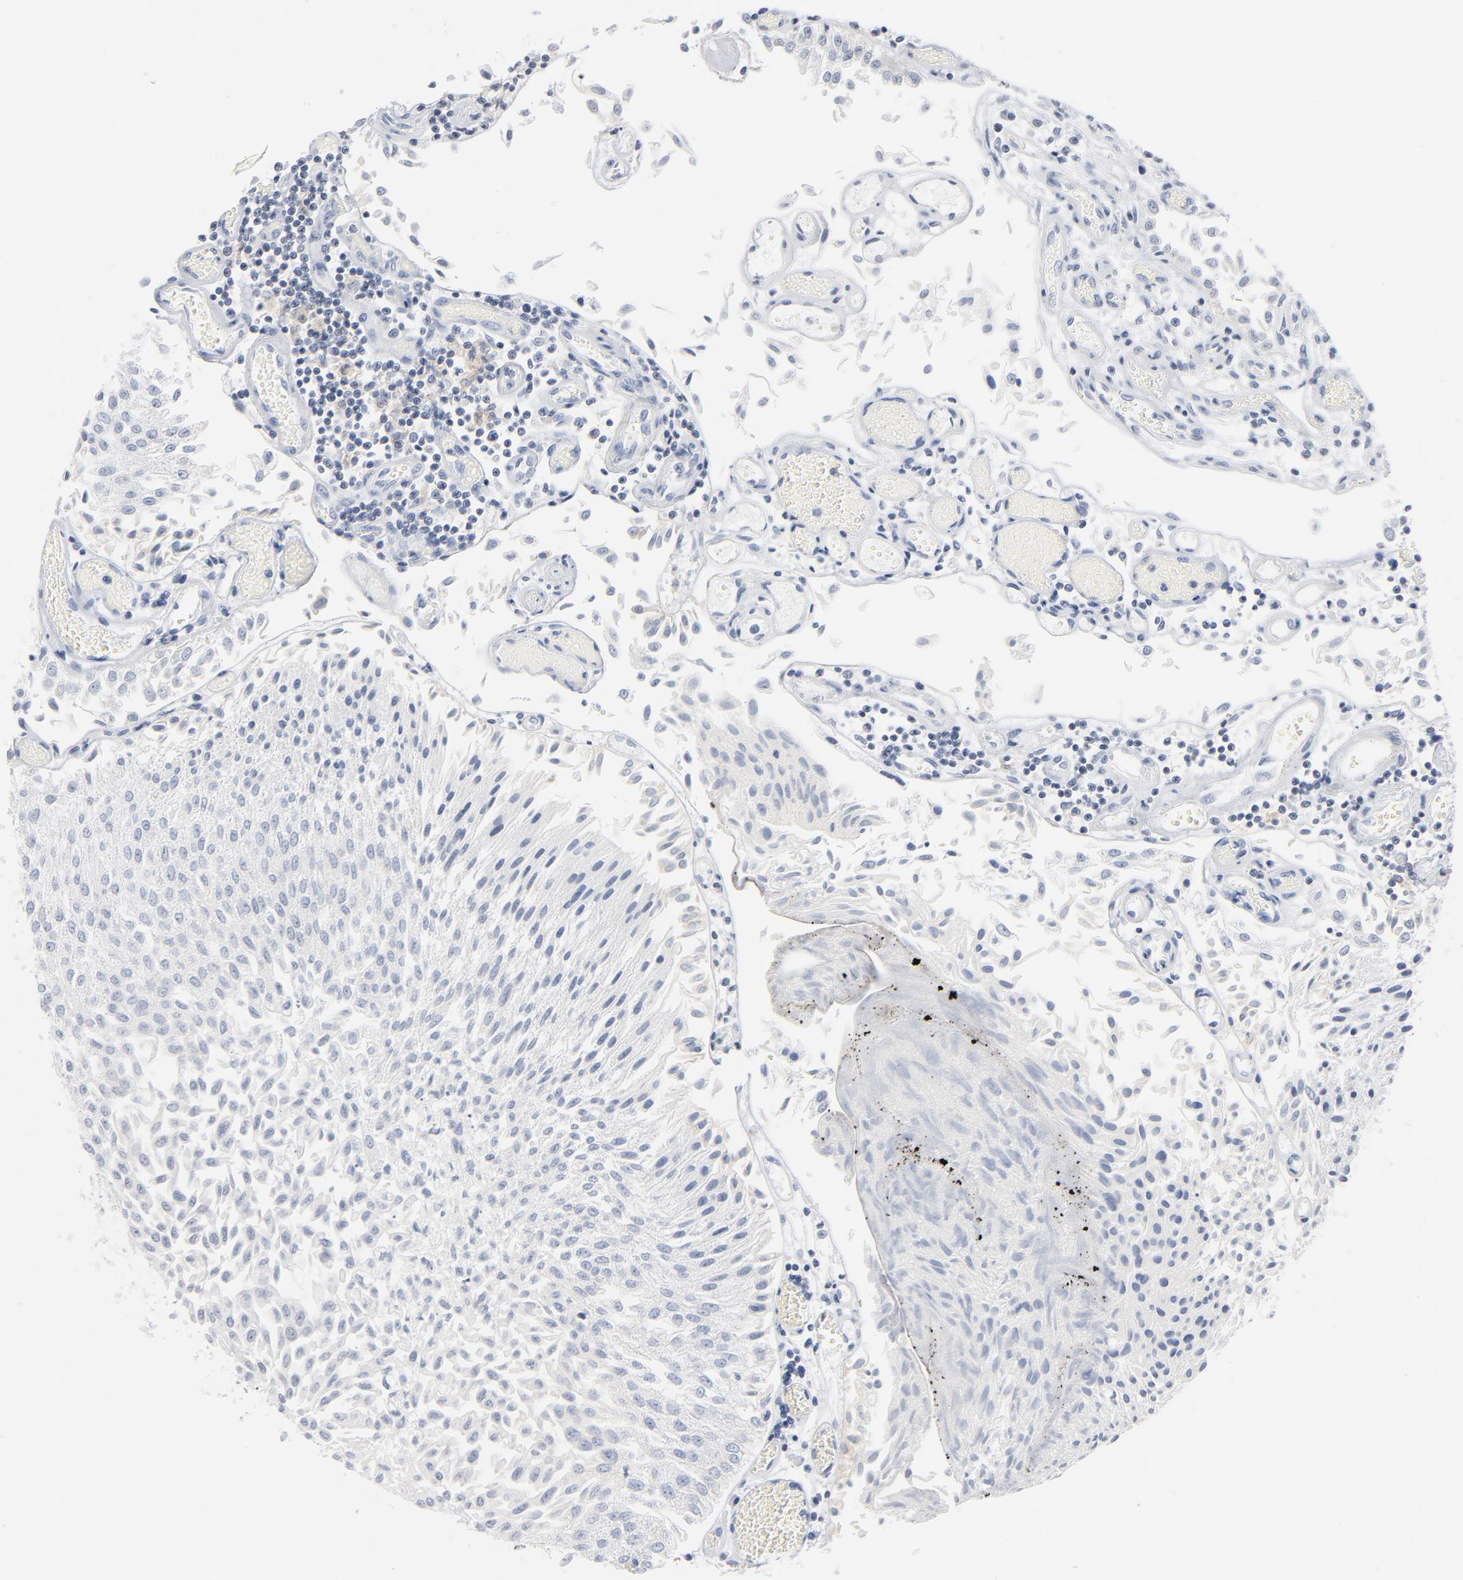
{"staining": {"intensity": "negative", "quantity": "none", "location": "none"}, "tissue": "urothelial cancer", "cell_type": "Tumor cells", "image_type": "cancer", "snomed": [{"axis": "morphology", "description": "Urothelial carcinoma, Low grade"}, {"axis": "topography", "description": "Urinary bladder"}], "caption": "Immunohistochemistry of human urothelial cancer shows no positivity in tumor cells.", "gene": "PTK2B", "patient": {"sex": "male", "age": 86}}